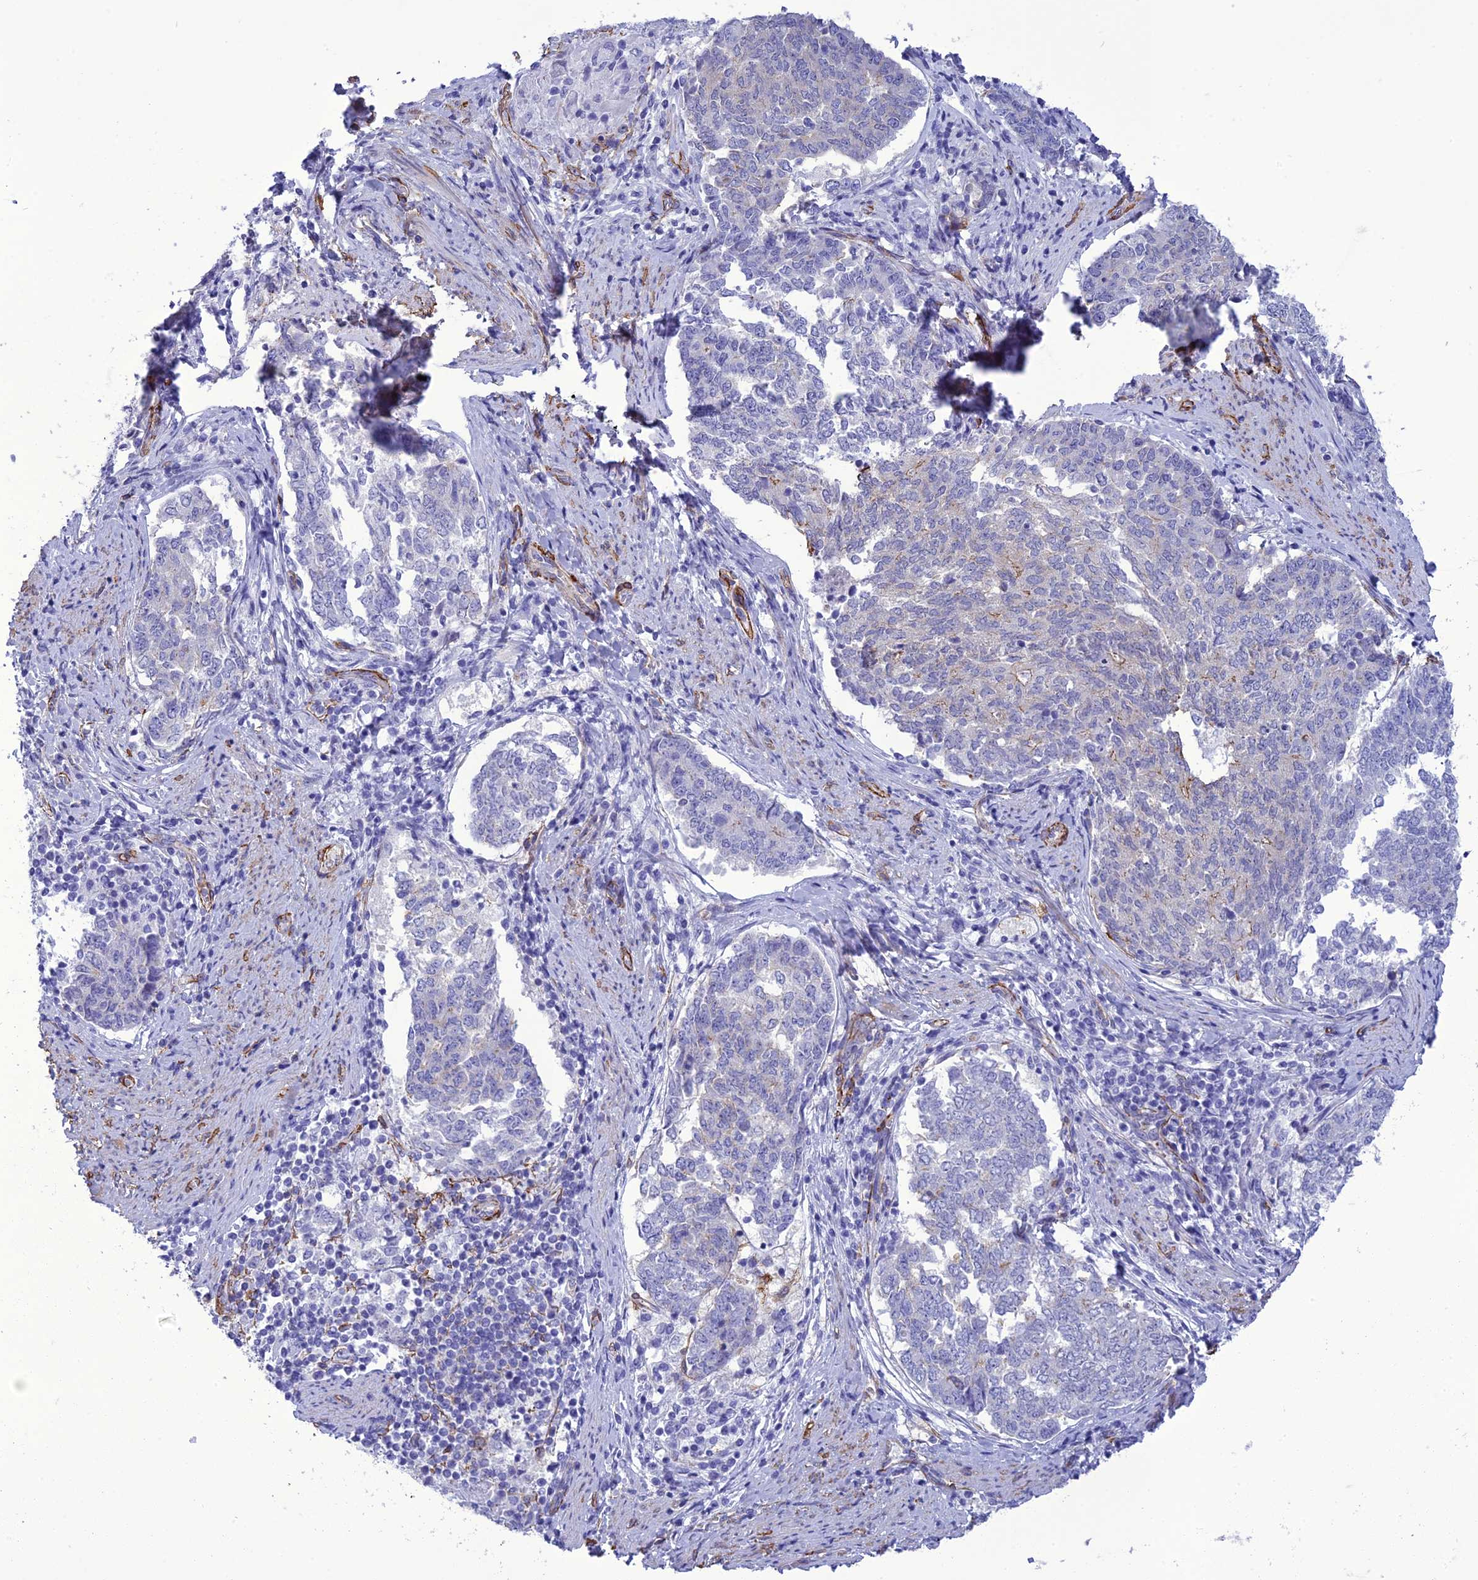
{"staining": {"intensity": "negative", "quantity": "none", "location": "none"}, "tissue": "endometrial cancer", "cell_type": "Tumor cells", "image_type": "cancer", "snomed": [{"axis": "morphology", "description": "Adenocarcinoma, NOS"}, {"axis": "topography", "description": "Endometrium"}], "caption": "High magnification brightfield microscopy of endometrial cancer stained with DAB (brown) and counterstained with hematoxylin (blue): tumor cells show no significant staining.", "gene": "NKD1", "patient": {"sex": "female", "age": 80}}